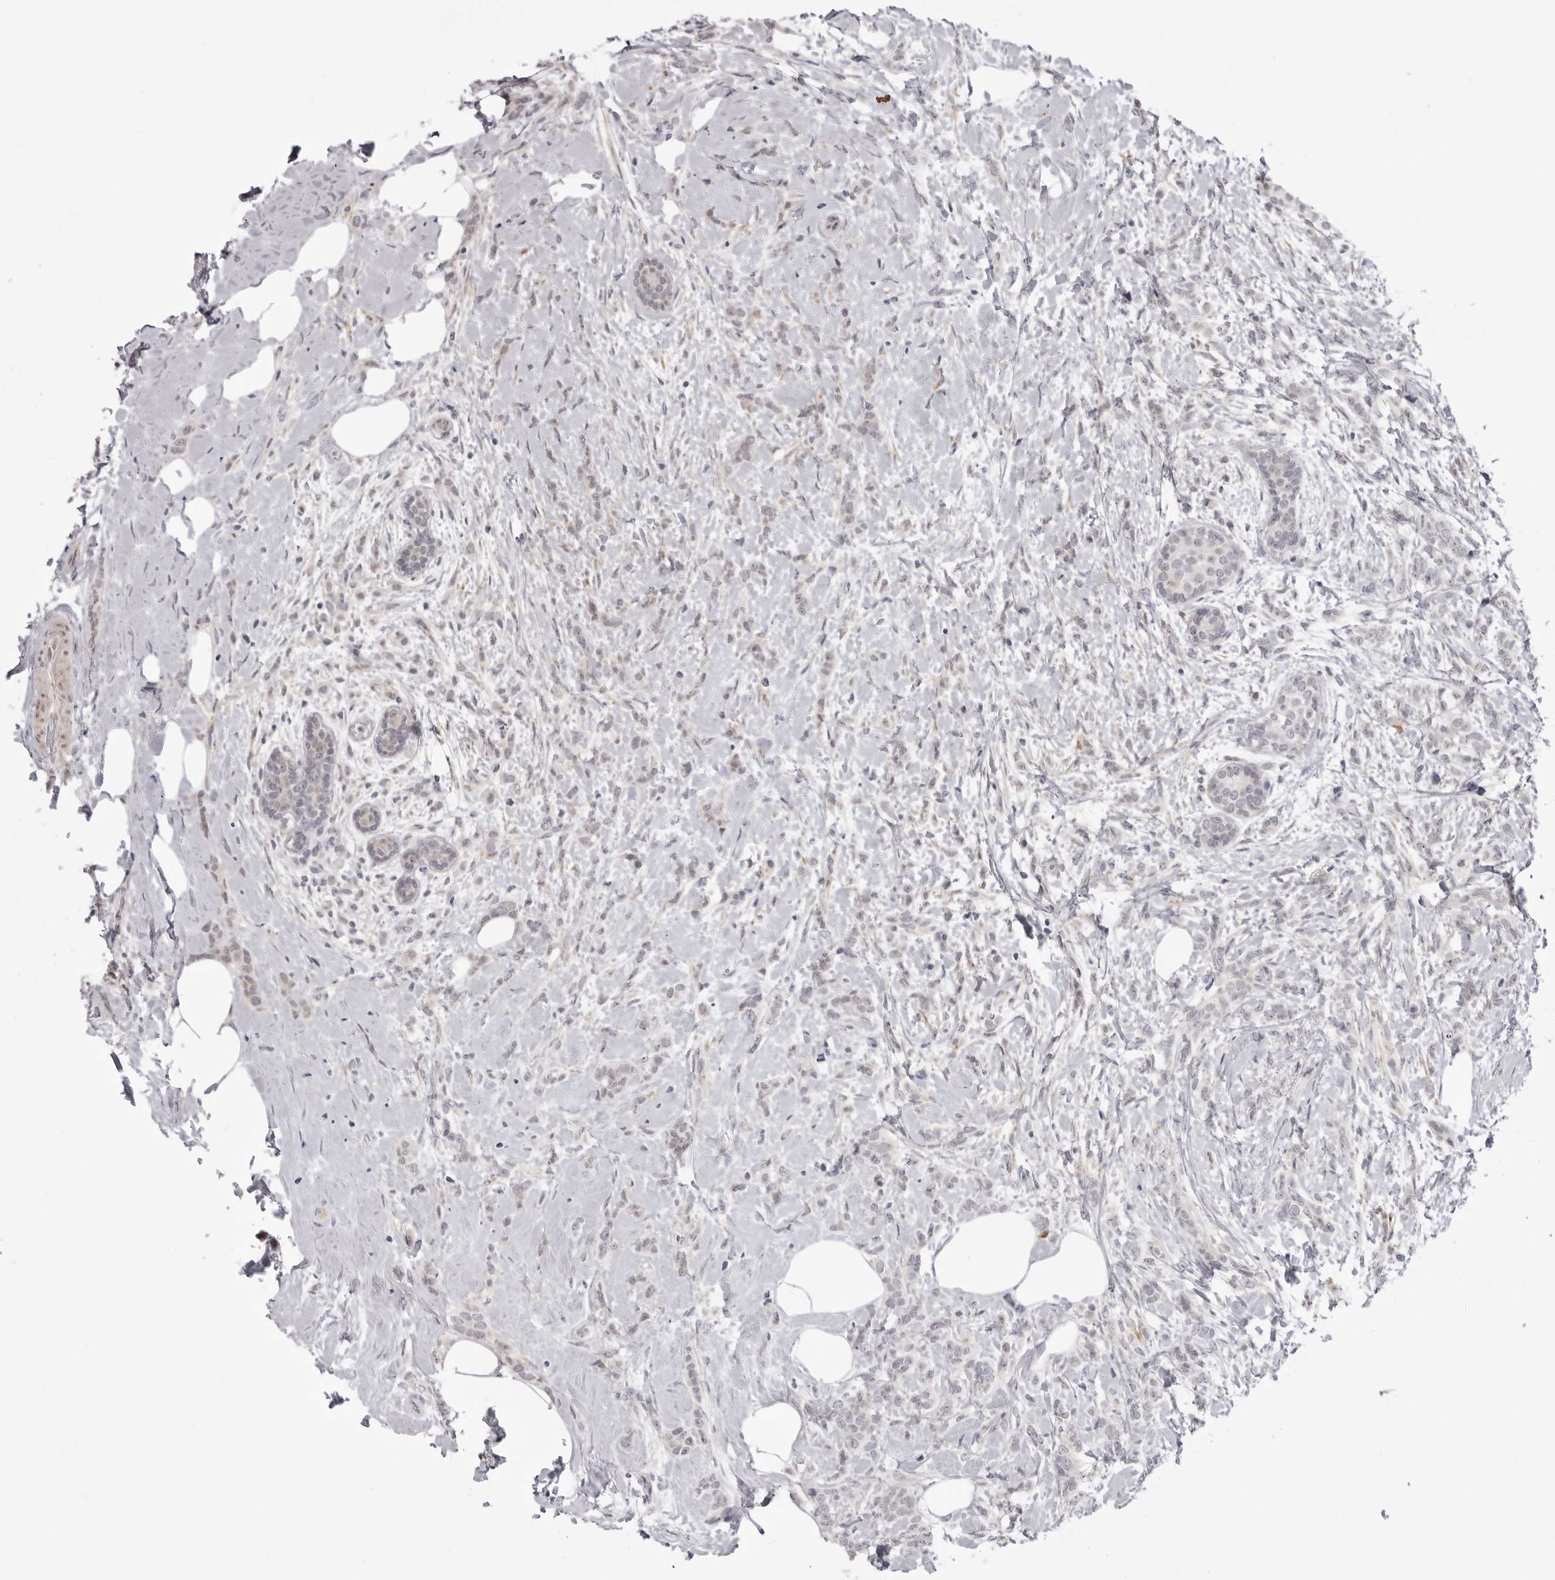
{"staining": {"intensity": "negative", "quantity": "none", "location": "none"}, "tissue": "breast cancer", "cell_type": "Tumor cells", "image_type": "cancer", "snomed": [{"axis": "morphology", "description": "Lobular carcinoma, in situ"}, {"axis": "morphology", "description": "Lobular carcinoma"}, {"axis": "topography", "description": "Breast"}], "caption": "Lobular carcinoma (breast) stained for a protein using immunohistochemistry reveals no staining tumor cells.", "gene": "SUGCT", "patient": {"sex": "female", "age": 41}}